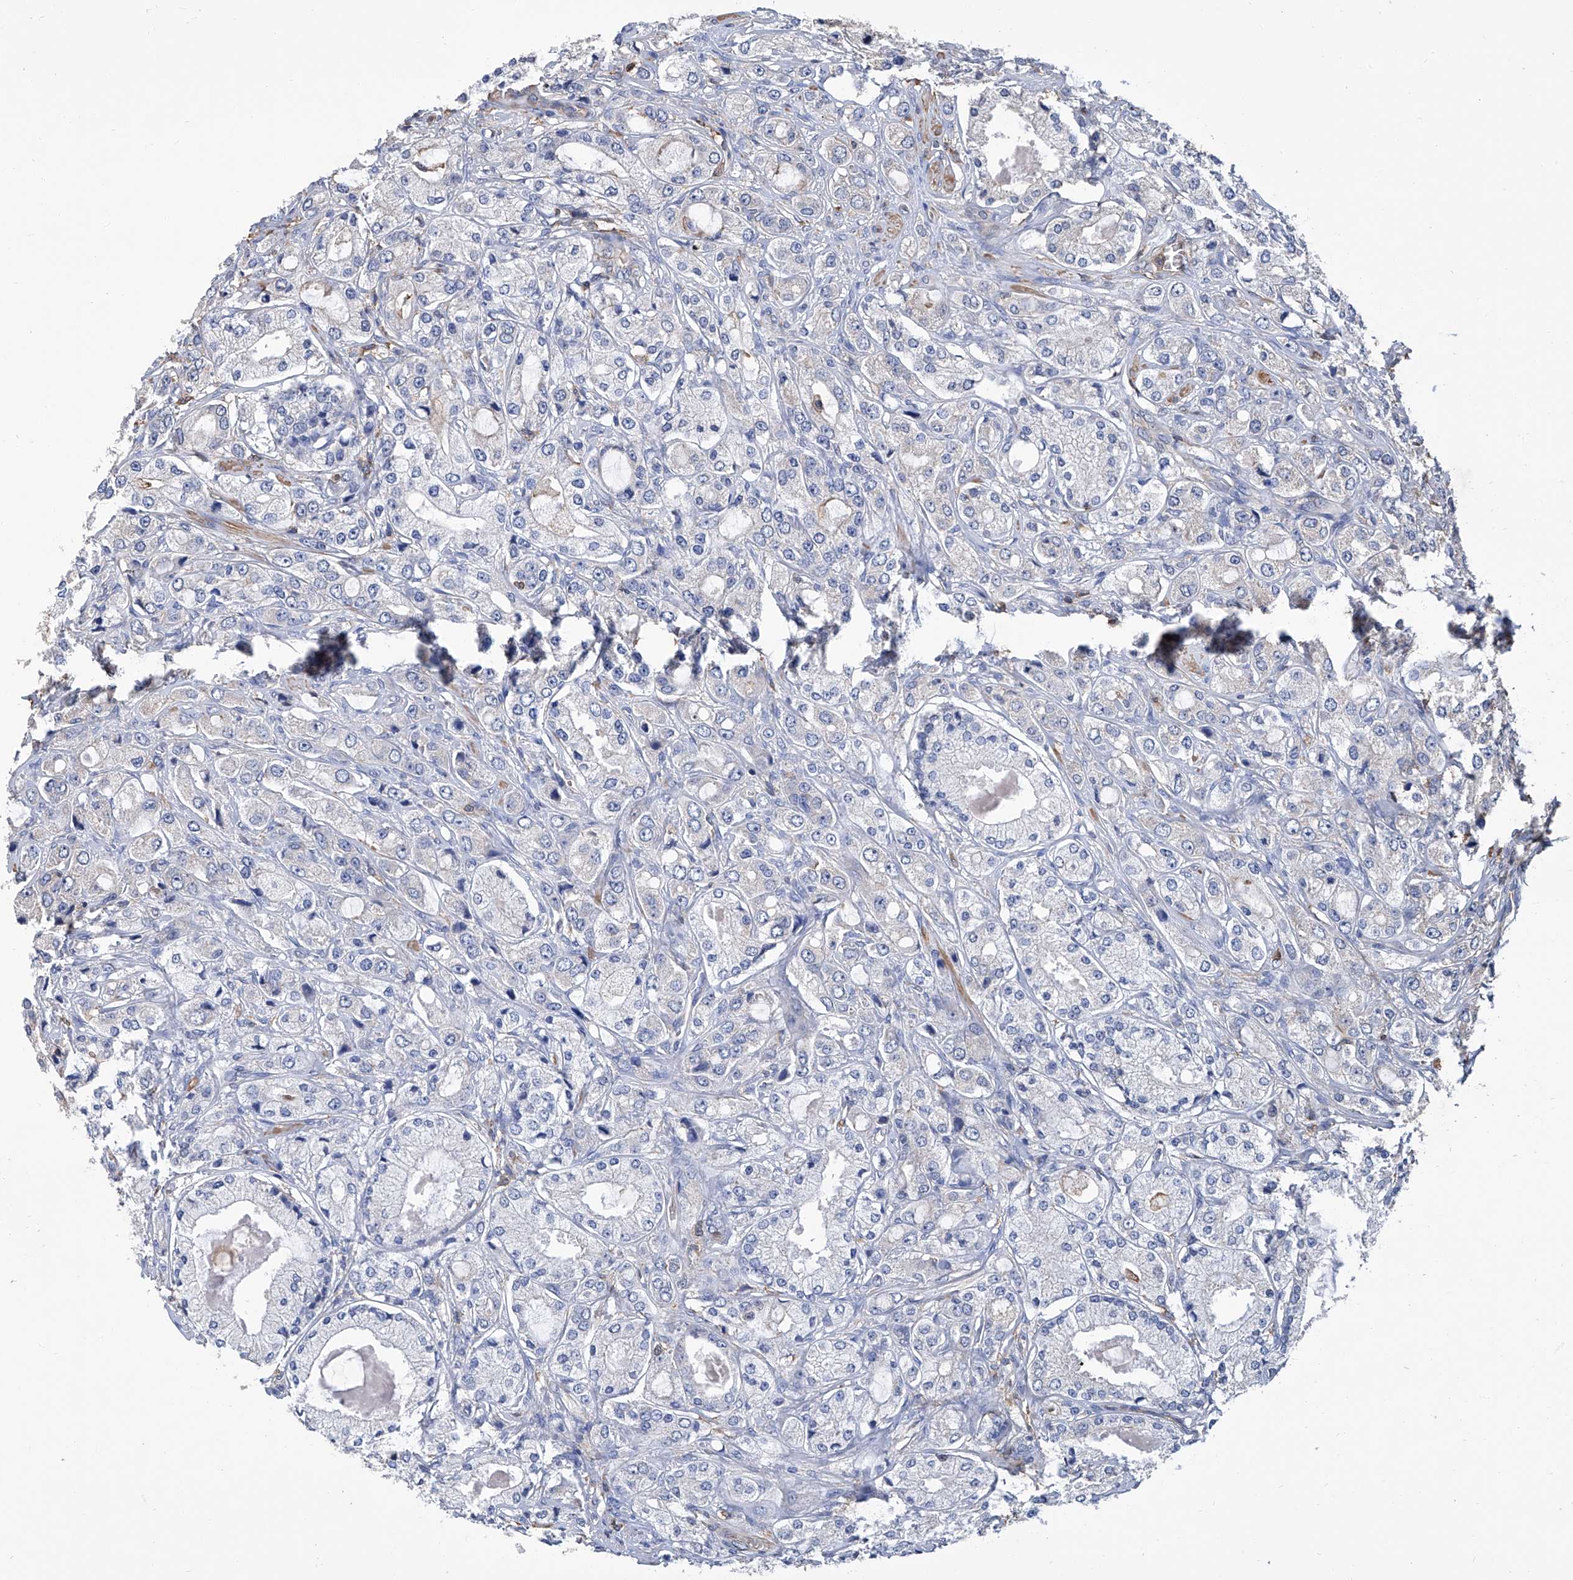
{"staining": {"intensity": "negative", "quantity": "none", "location": "none"}, "tissue": "prostate cancer", "cell_type": "Tumor cells", "image_type": "cancer", "snomed": [{"axis": "morphology", "description": "Adenocarcinoma, High grade"}, {"axis": "topography", "description": "Prostate"}], "caption": "High magnification brightfield microscopy of prostate cancer stained with DAB (brown) and counterstained with hematoxylin (blue): tumor cells show no significant expression.", "gene": "GPT", "patient": {"sex": "male", "age": 65}}